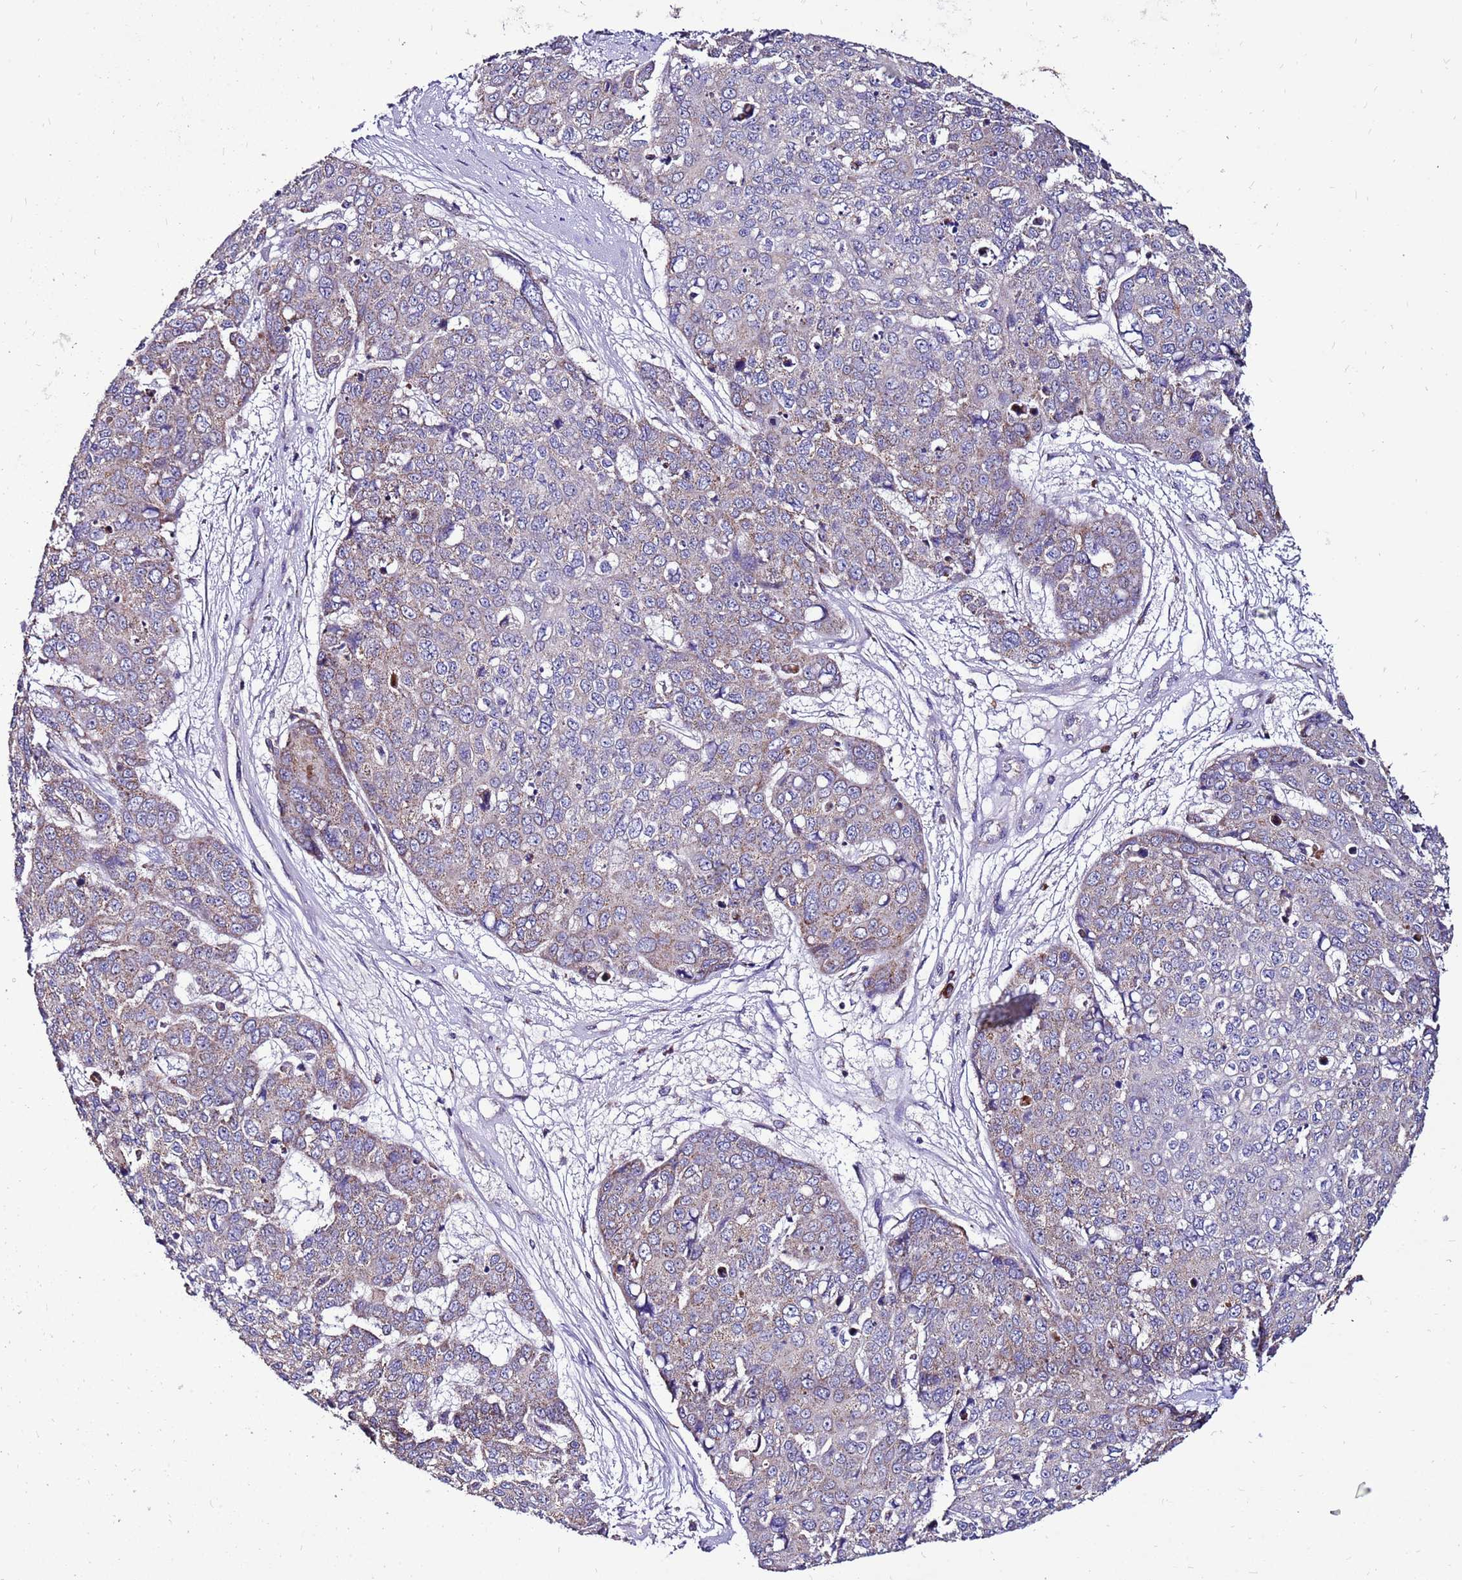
{"staining": {"intensity": "weak", "quantity": "25%-75%", "location": "cytoplasmic/membranous"}, "tissue": "skin cancer", "cell_type": "Tumor cells", "image_type": "cancer", "snomed": [{"axis": "morphology", "description": "Squamous cell carcinoma, NOS"}, {"axis": "topography", "description": "Skin"}], "caption": "This is an image of IHC staining of skin cancer (squamous cell carcinoma), which shows weak positivity in the cytoplasmic/membranous of tumor cells.", "gene": "SPSB3", "patient": {"sex": "male", "age": 71}}